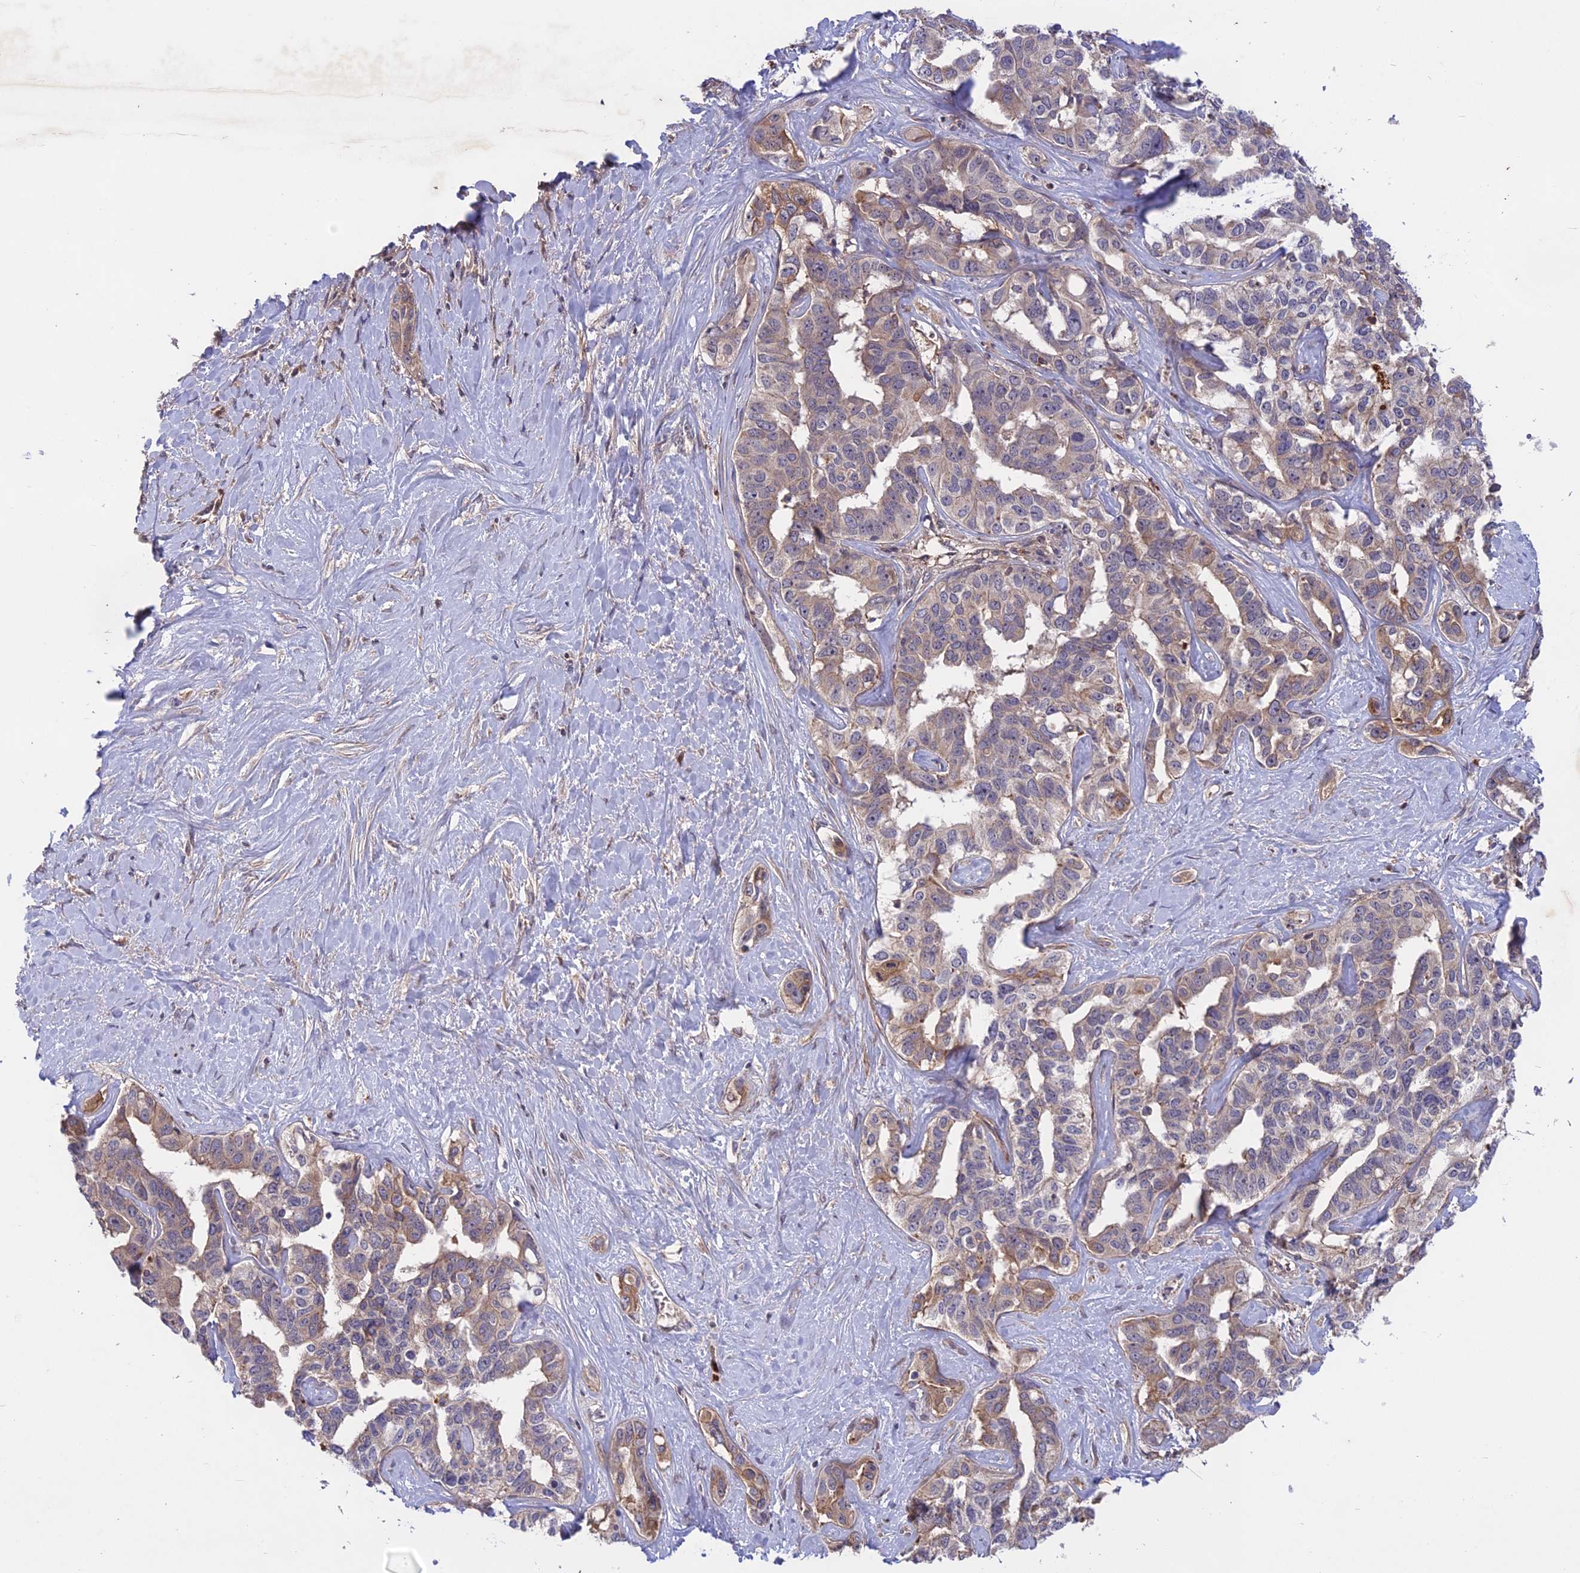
{"staining": {"intensity": "weak", "quantity": "<25%", "location": "cytoplasmic/membranous"}, "tissue": "liver cancer", "cell_type": "Tumor cells", "image_type": "cancer", "snomed": [{"axis": "morphology", "description": "Cholangiocarcinoma"}, {"axis": "topography", "description": "Liver"}], "caption": "Liver cholangiocarcinoma was stained to show a protein in brown. There is no significant staining in tumor cells.", "gene": "ADO", "patient": {"sex": "male", "age": 59}}